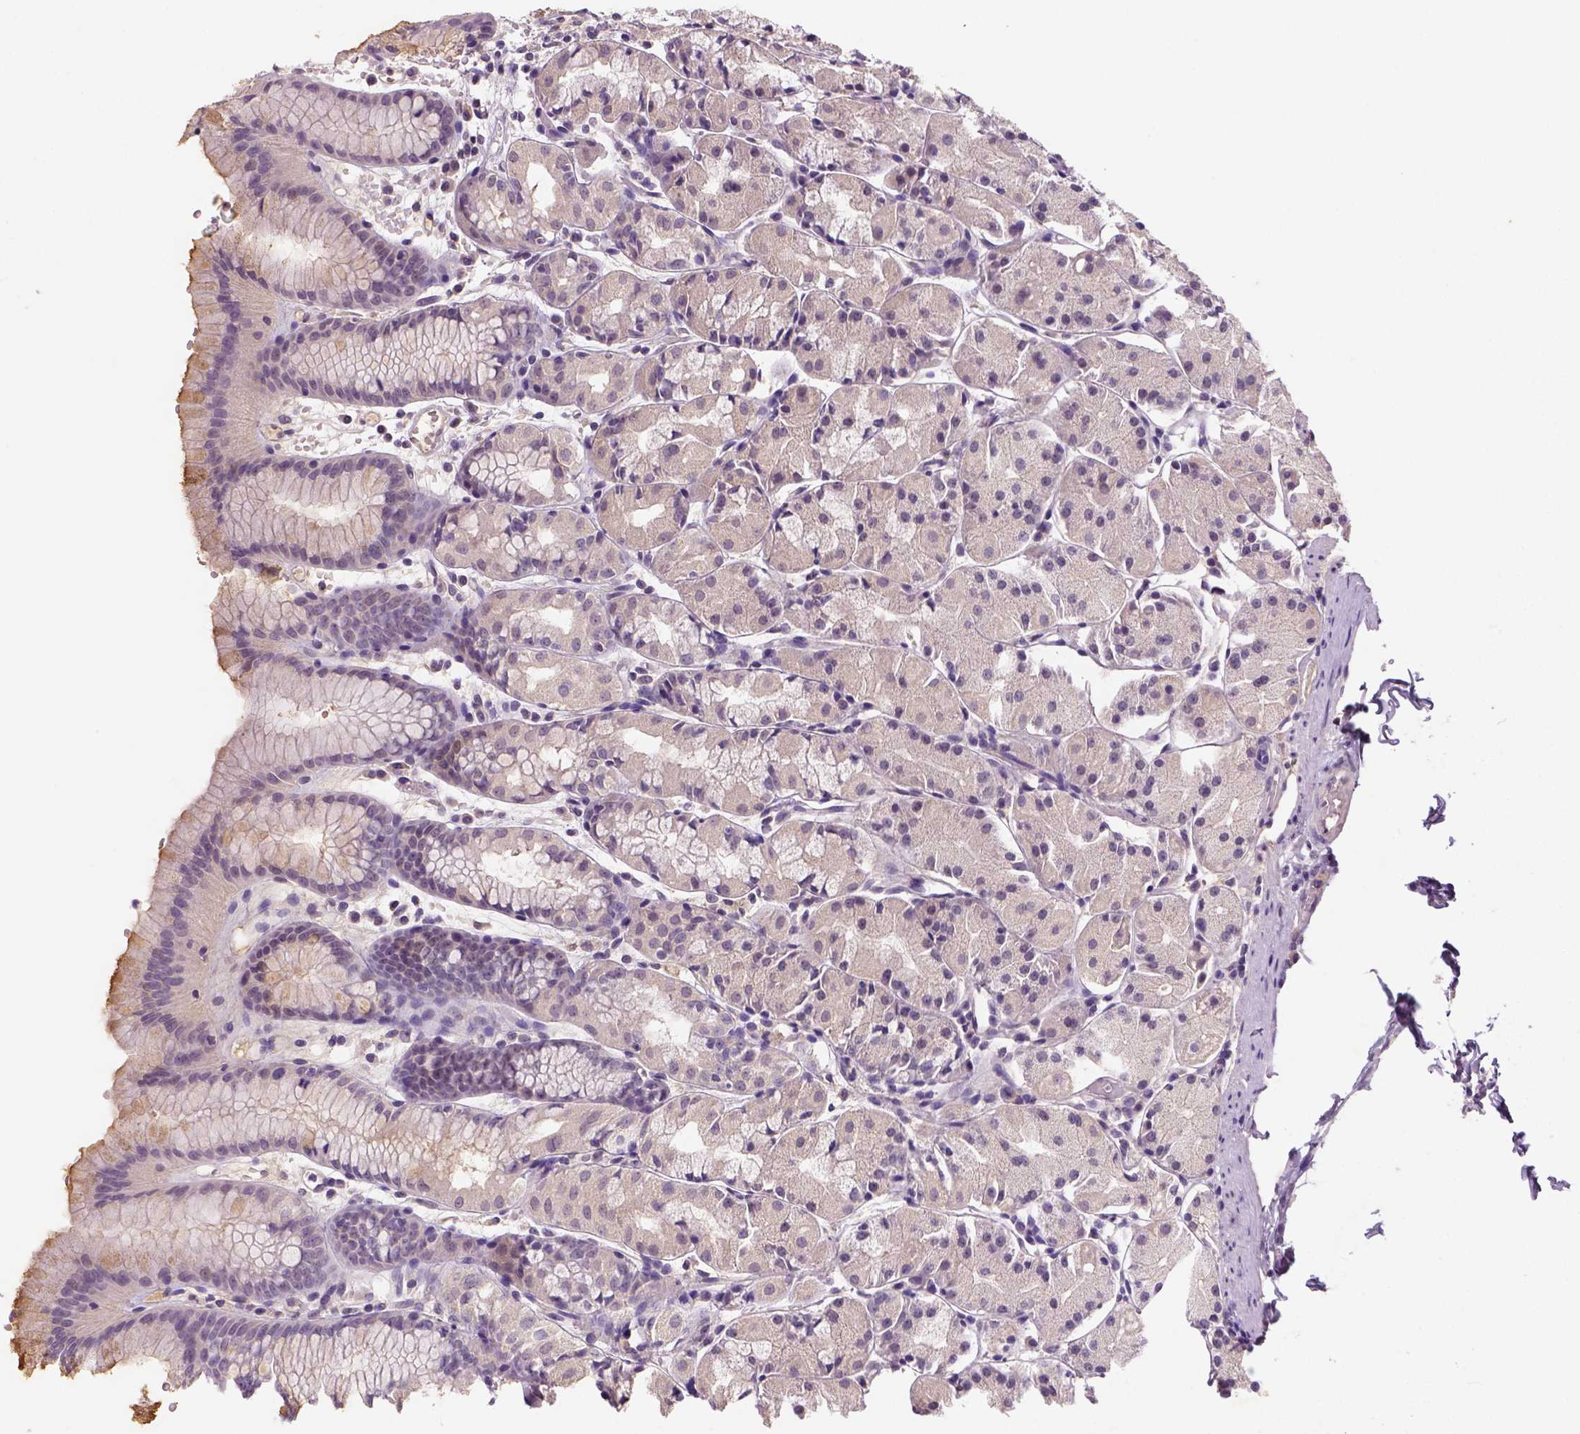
{"staining": {"intensity": "weak", "quantity": "<25%", "location": "cytoplasmic/membranous"}, "tissue": "stomach", "cell_type": "Glandular cells", "image_type": "normal", "snomed": [{"axis": "morphology", "description": "Normal tissue, NOS"}, {"axis": "topography", "description": "Stomach, upper"}], "caption": "DAB immunohistochemical staining of unremarkable human stomach displays no significant staining in glandular cells. (Brightfield microscopy of DAB (3,3'-diaminobenzidine) IHC at high magnification).", "gene": "NLGN2", "patient": {"sex": "male", "age": 47}}